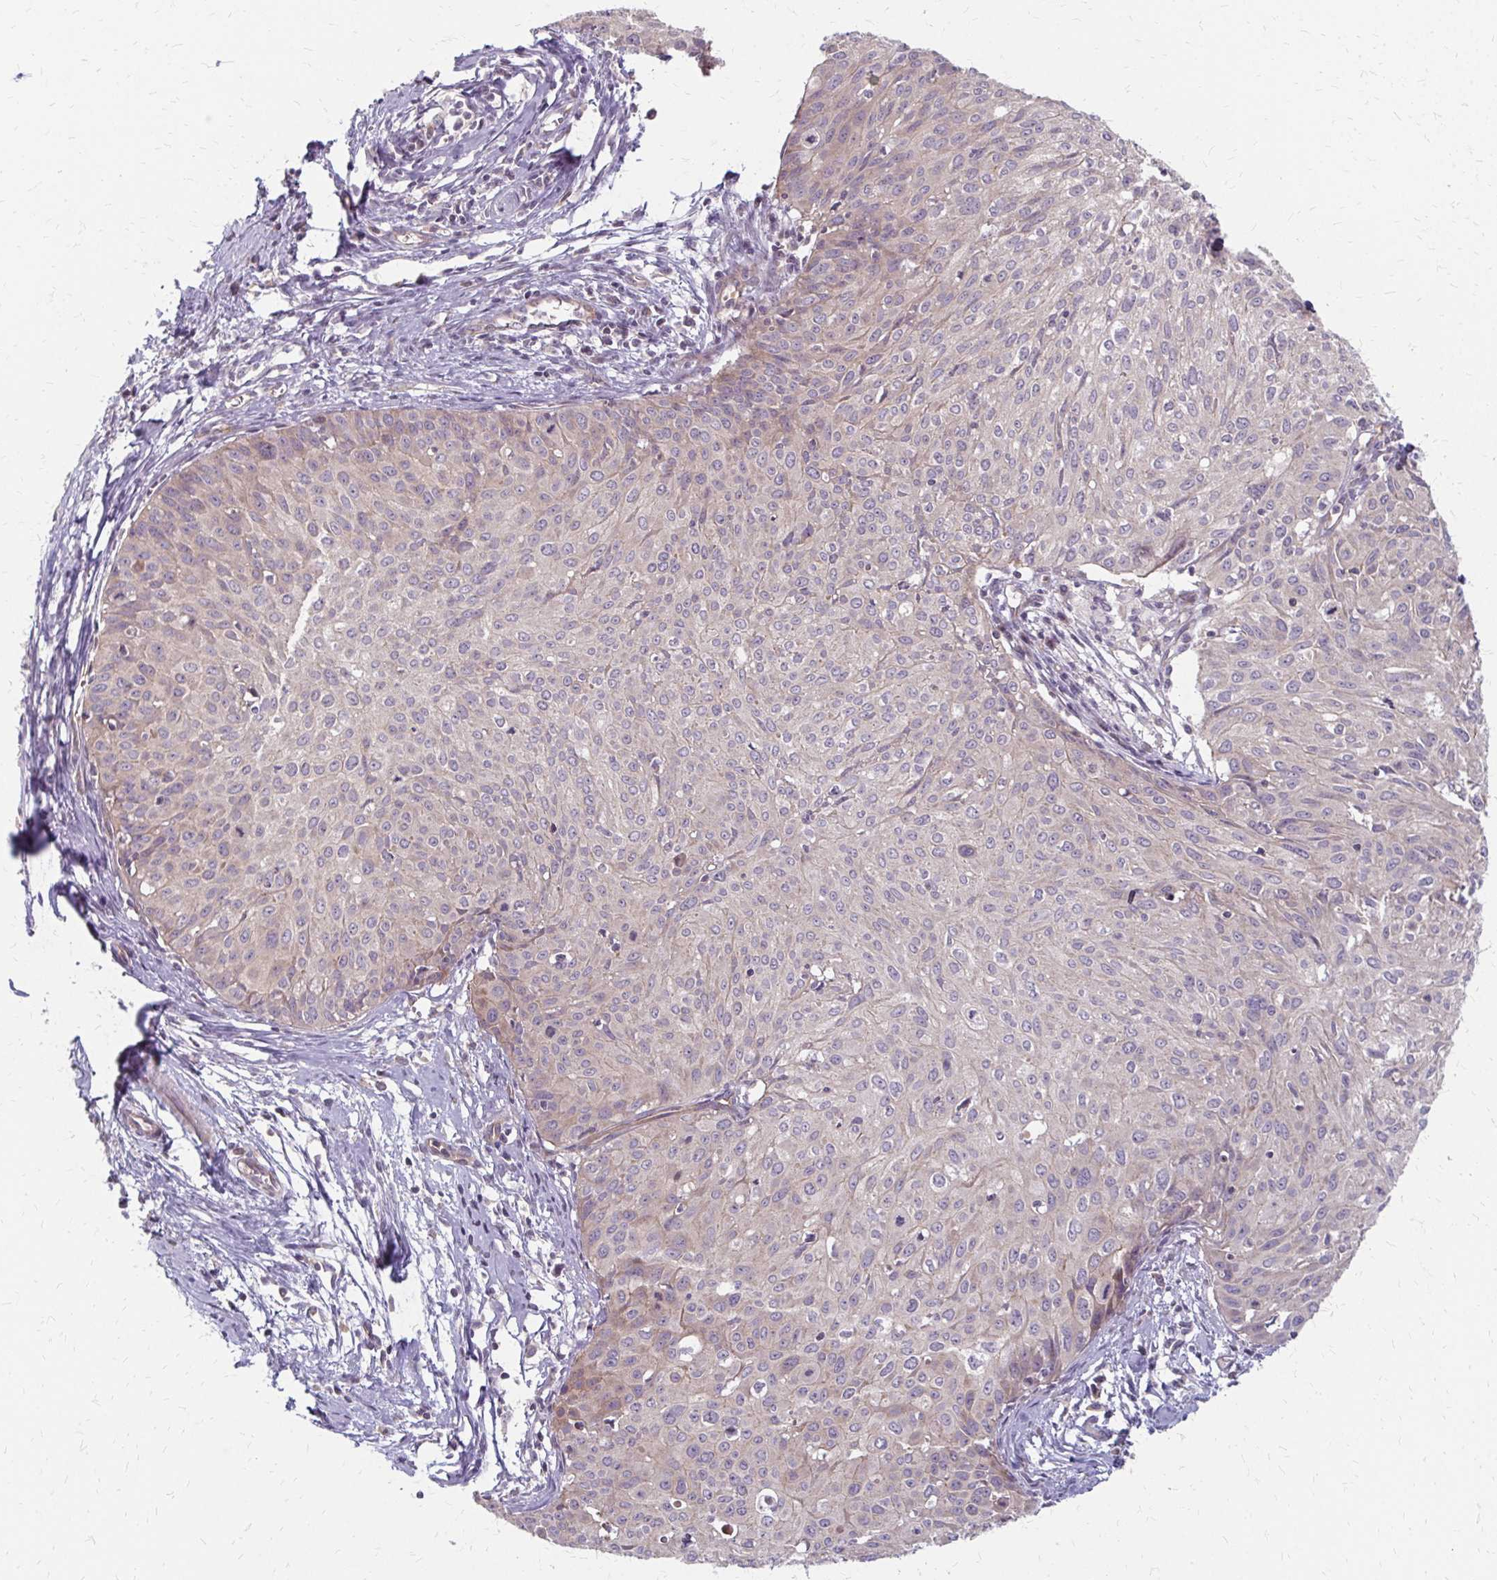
{"staining": {"intensity": "weak", "quantity": "<25%", "location": "cytoplasmic/membranous"}, "tissue": "cervical cancer", "cell_type": "Tumor cells", "image_type": "cancer", "snomed": [{"axis": "morphology", "description": "Squamous cell carcinoma, NOS"}, {"axis": "topography", "description": "Cervix"}], "caption": "Histopathology image shows no significant protein expression in tumor cells of cervical squamous cell carcinoma.", "gene": "ZNF383", "patient": {"sex": "female", "age": 50}}